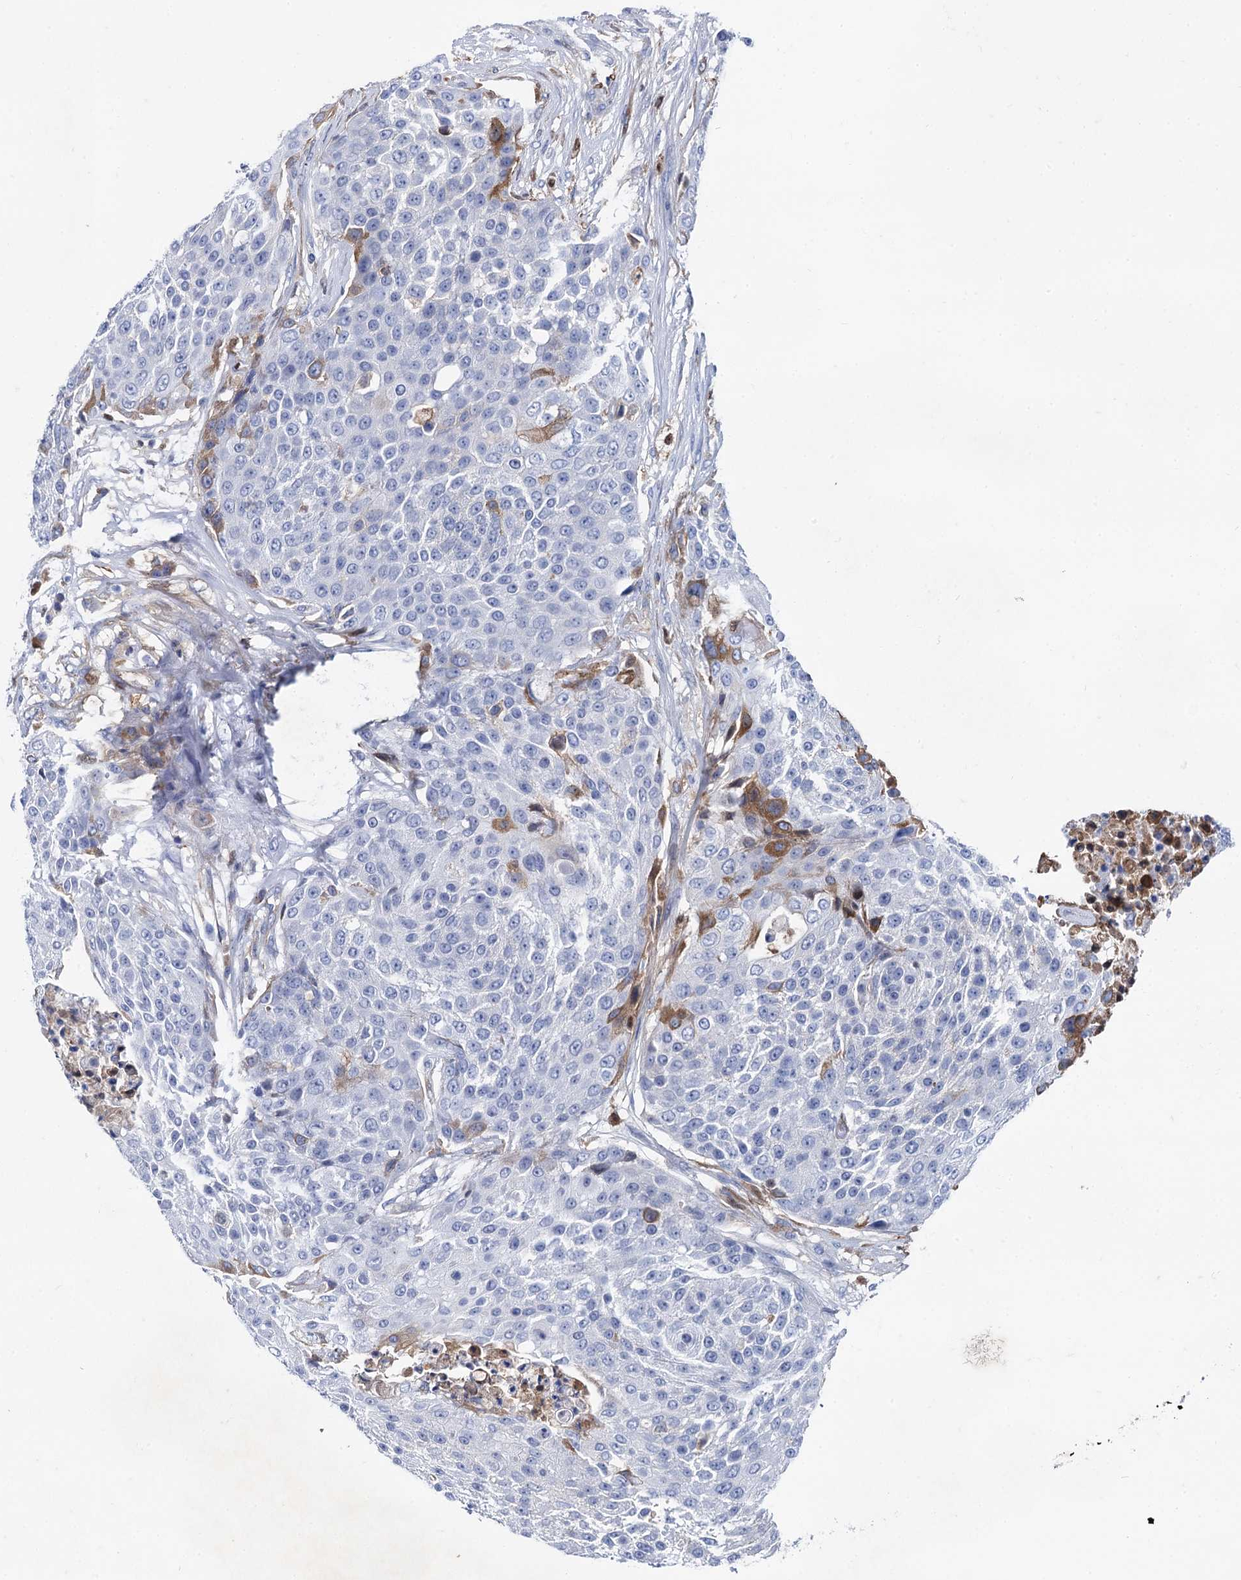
{"staining": {"intensity": "negative", "quantity": "none", "location": "none"}, "tissue": "urothelial cancer", "cell_type": "Tumor cells", "image_type": "cancer", "snomed": [{"axis": "morphology", "description": "Urothelial carcinoma, High grade"}, {"axis": "topography", "description": "Urinary bladder"}], "caption": "Immunohistochemistry micrograph of neoplastic tissue: urothelial carcinoma (high-grade) stained with DAB (3,3'-diaminobenzidine) demonstrates no significant protein positivity in tumor cells.", "gene": "TMEM72", "patient": {"sex": "female", "age": 63}}